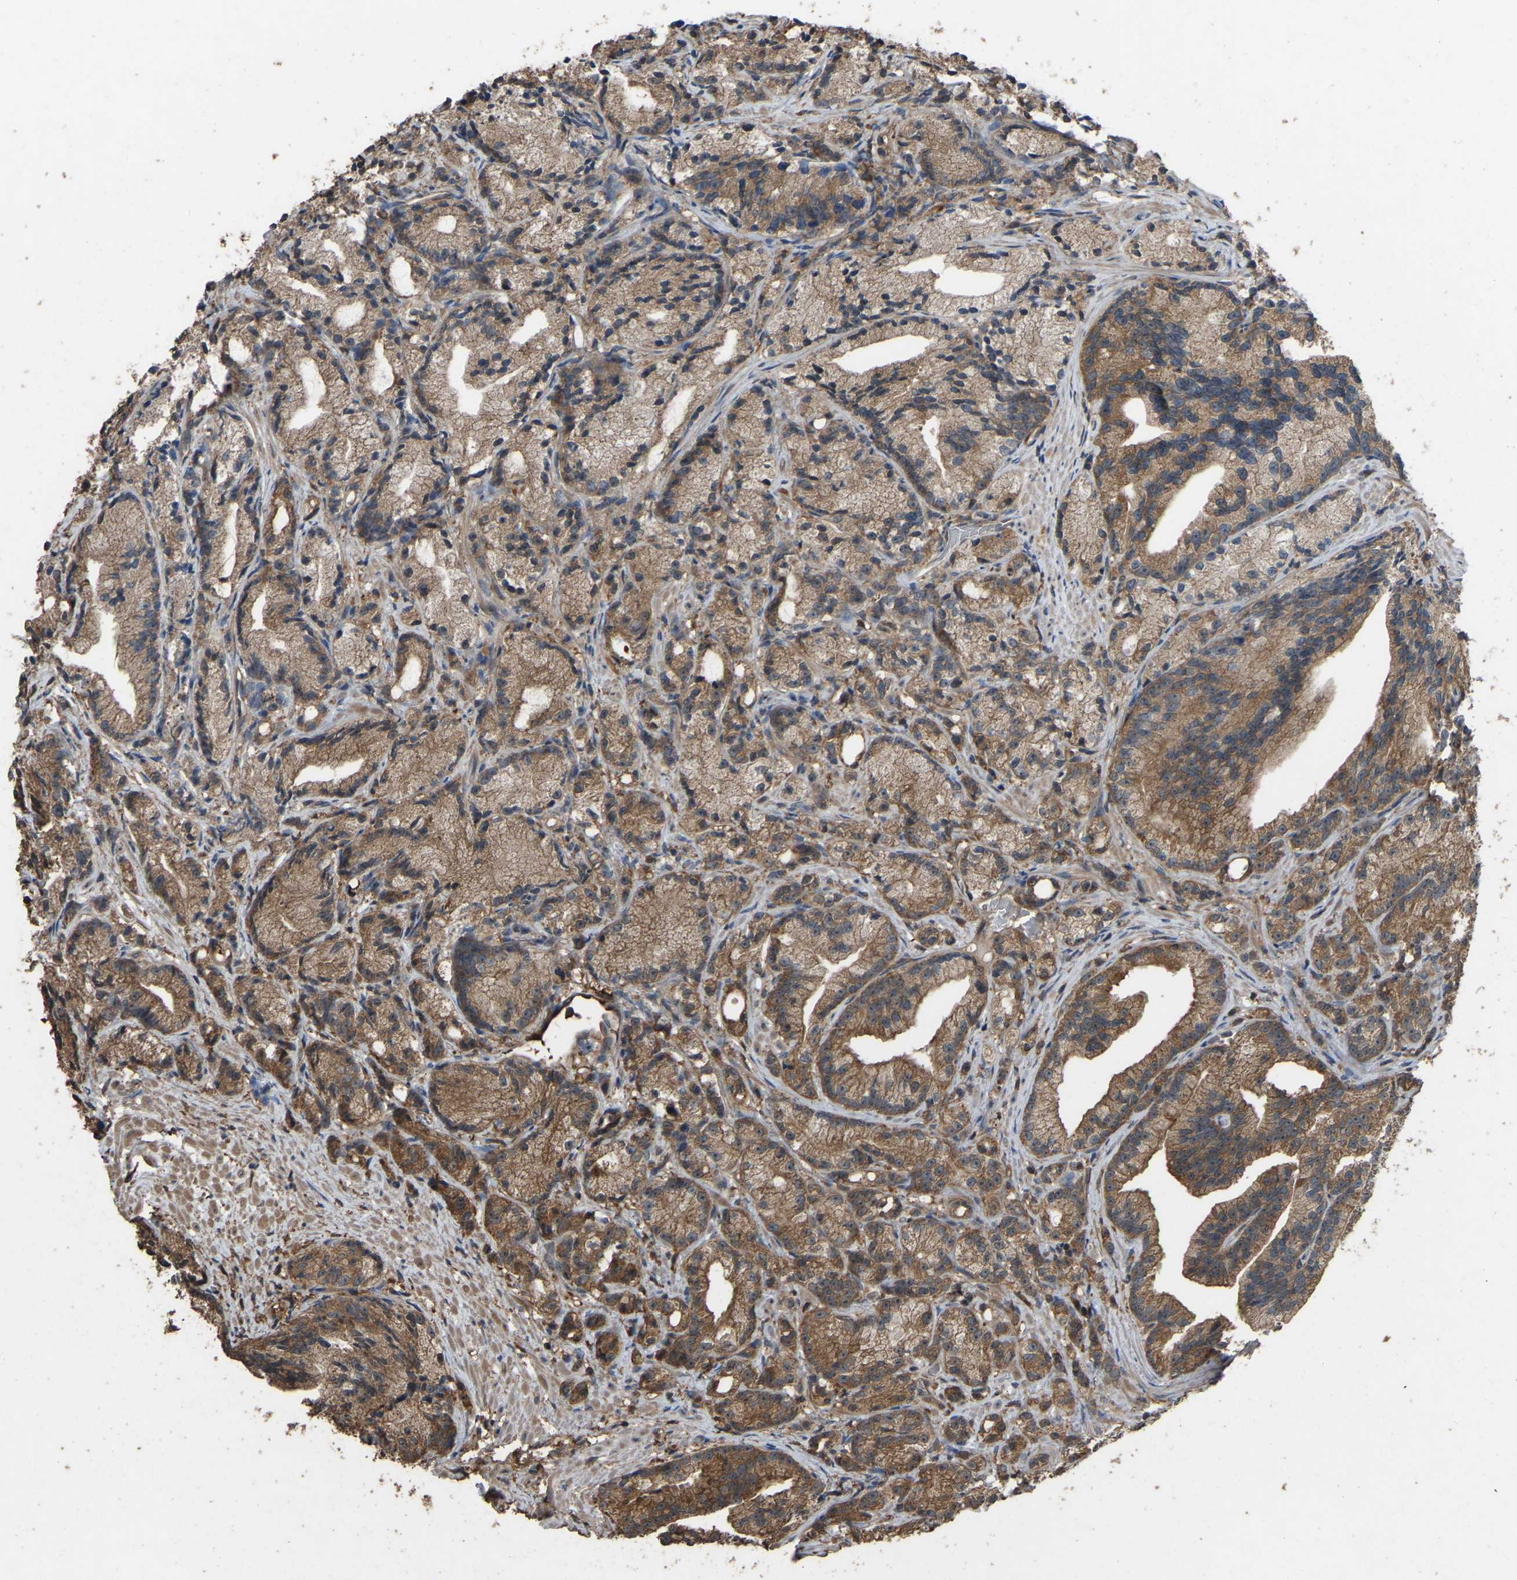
{"staining": {"intensity": "moderate", "quantity": ">75%", "location": "cytoplasmic/membranous"}, "tissue": "prostate cancer", "cell_type": "Tumor cells", "image_type": "cancer", "snomed": [{"axis": "morphology", "description": "Adenocarcinoma, Low grade"}, {"axis": "topography", "description": "Prostate"}], "caption": "Immunohistochemical staining of prostate cancer shows moderate cytoplasmic/membranous protein positivity in about >75% of tumor cells. (DAB (3,3'-diaminobenzidine) IHC, brown staining for protein, blue staining for nuclei).", "gene": "FHIT", "patient": {"sex": "male", "age": 89}}